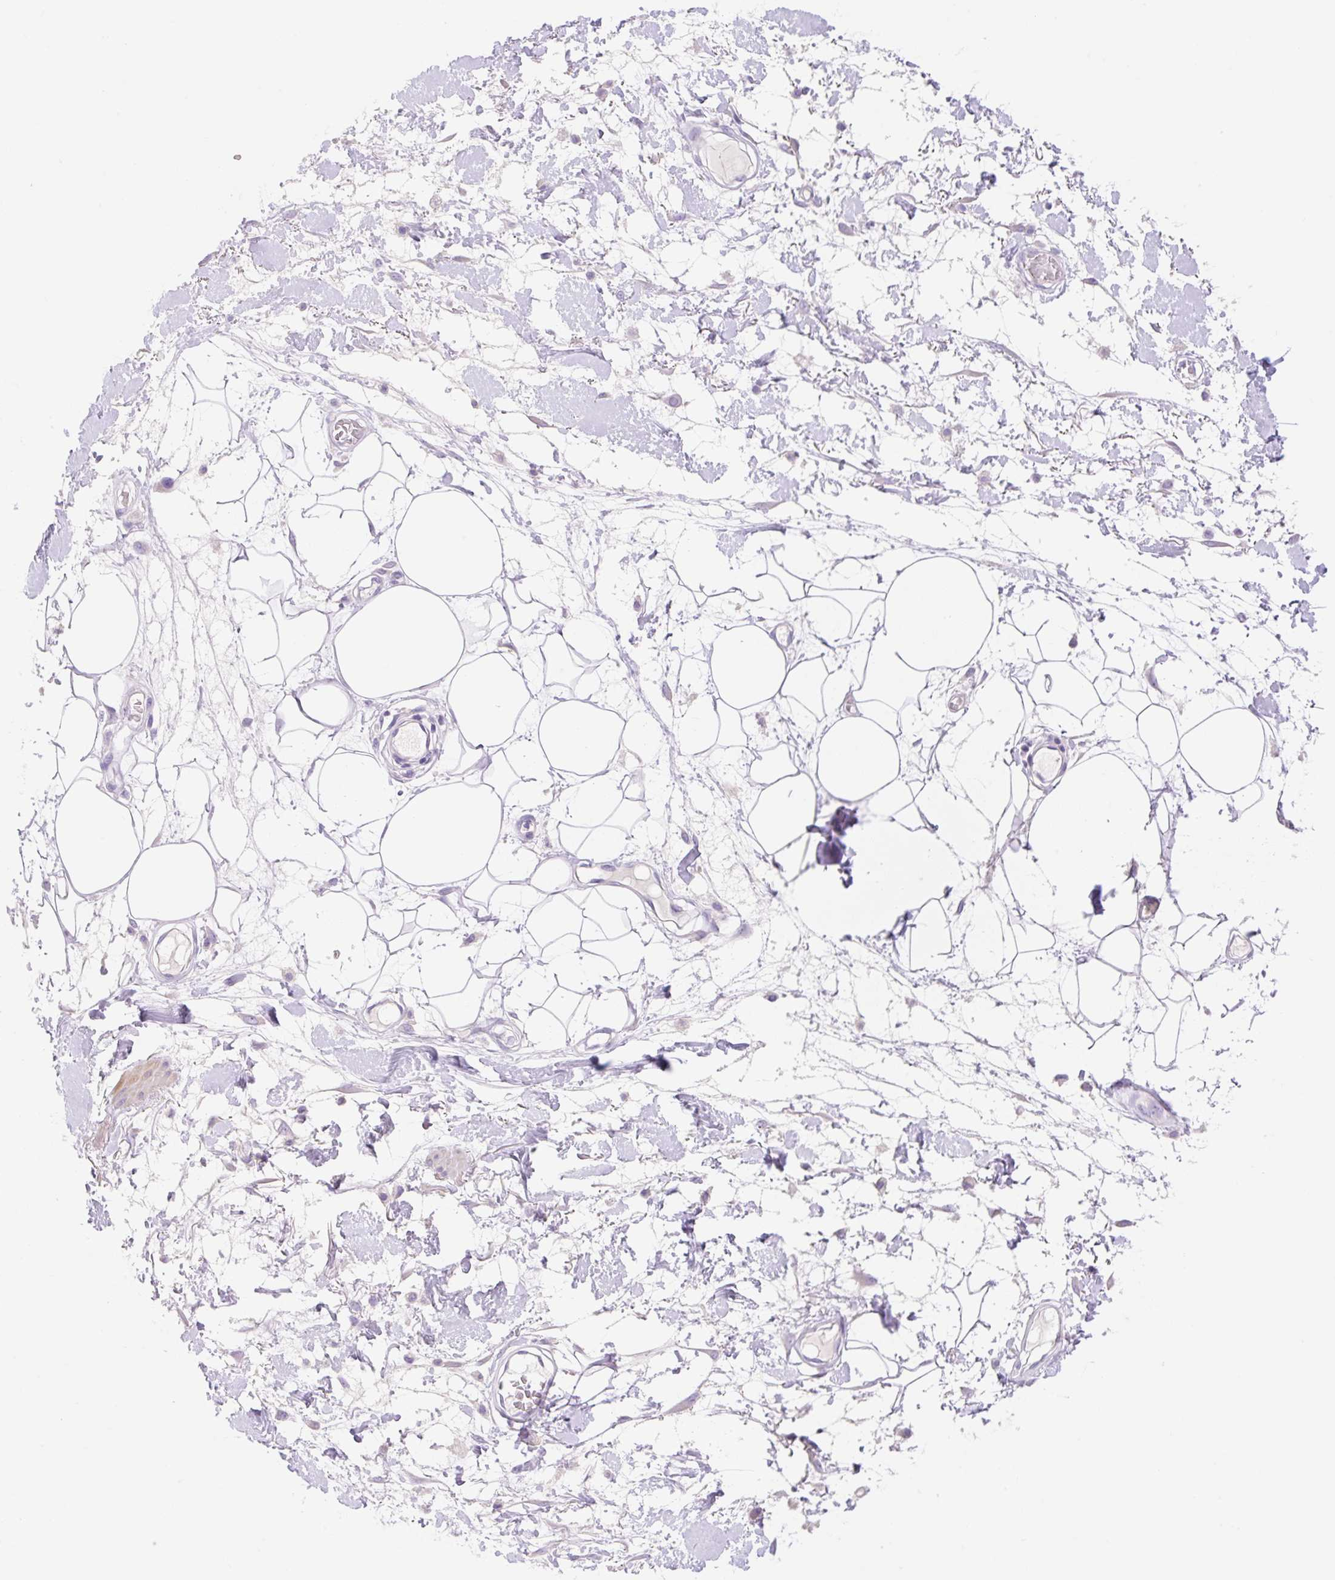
{"staining": {"intensity": "negative", "quantity": "none", "location": "none"}, "tissue": "adipose tissue", "cell_type": "Adipocytes", "image_type": "normal", "snomed": [{"axis": "morphology", "description": "Normal tissue, NOS"}, {"axis": "topography", "description": "Vulva"}, {"axis": "topography", "description": "Peripheral nerve tissue"}], "caption": "The micrograph reveals no staining of adipocytes in normal adipose tissue. (DAB (3,3'-diaminobenzidine) immunohistochemistry (IHC), high magnification).", "gene": "DENND5A", "patient": {"sex": "female", "age": 68}}